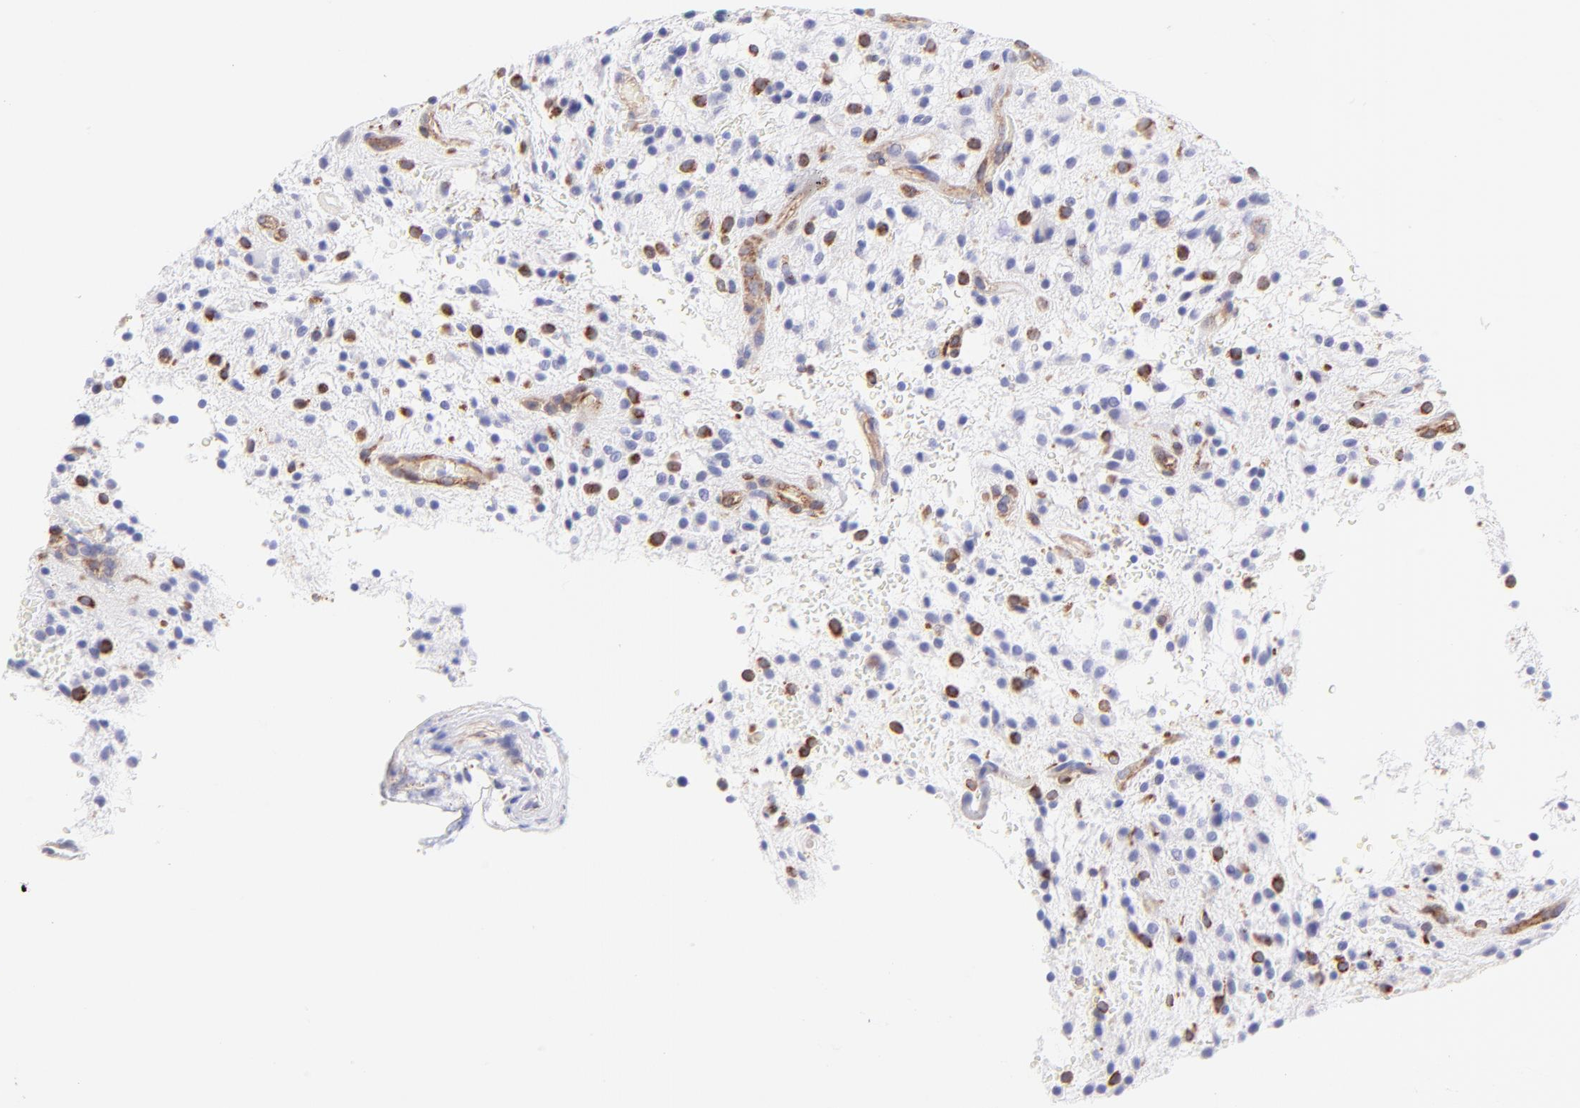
{"staining": {"intensity": "moderate", "quantity": "<25%", "location": "cytoplasmic/membranous"}, "tissue": "glioma", "cell_type": "Tumor cells", "image_type": "cancer", "snomed": [{"axis": "morphology", "description": "Glioma, malignant, NOS"}, {"axis": "topography", "description": "Cerebellum"}], "caption": "Protein analysis of glioma (malignant) tissue reveals moderate cytoplasmic/membranous expression in approximately <25% of tumor cells.", "gene": "IRAG2", "patient": {"sex": "female", "age": 10}}